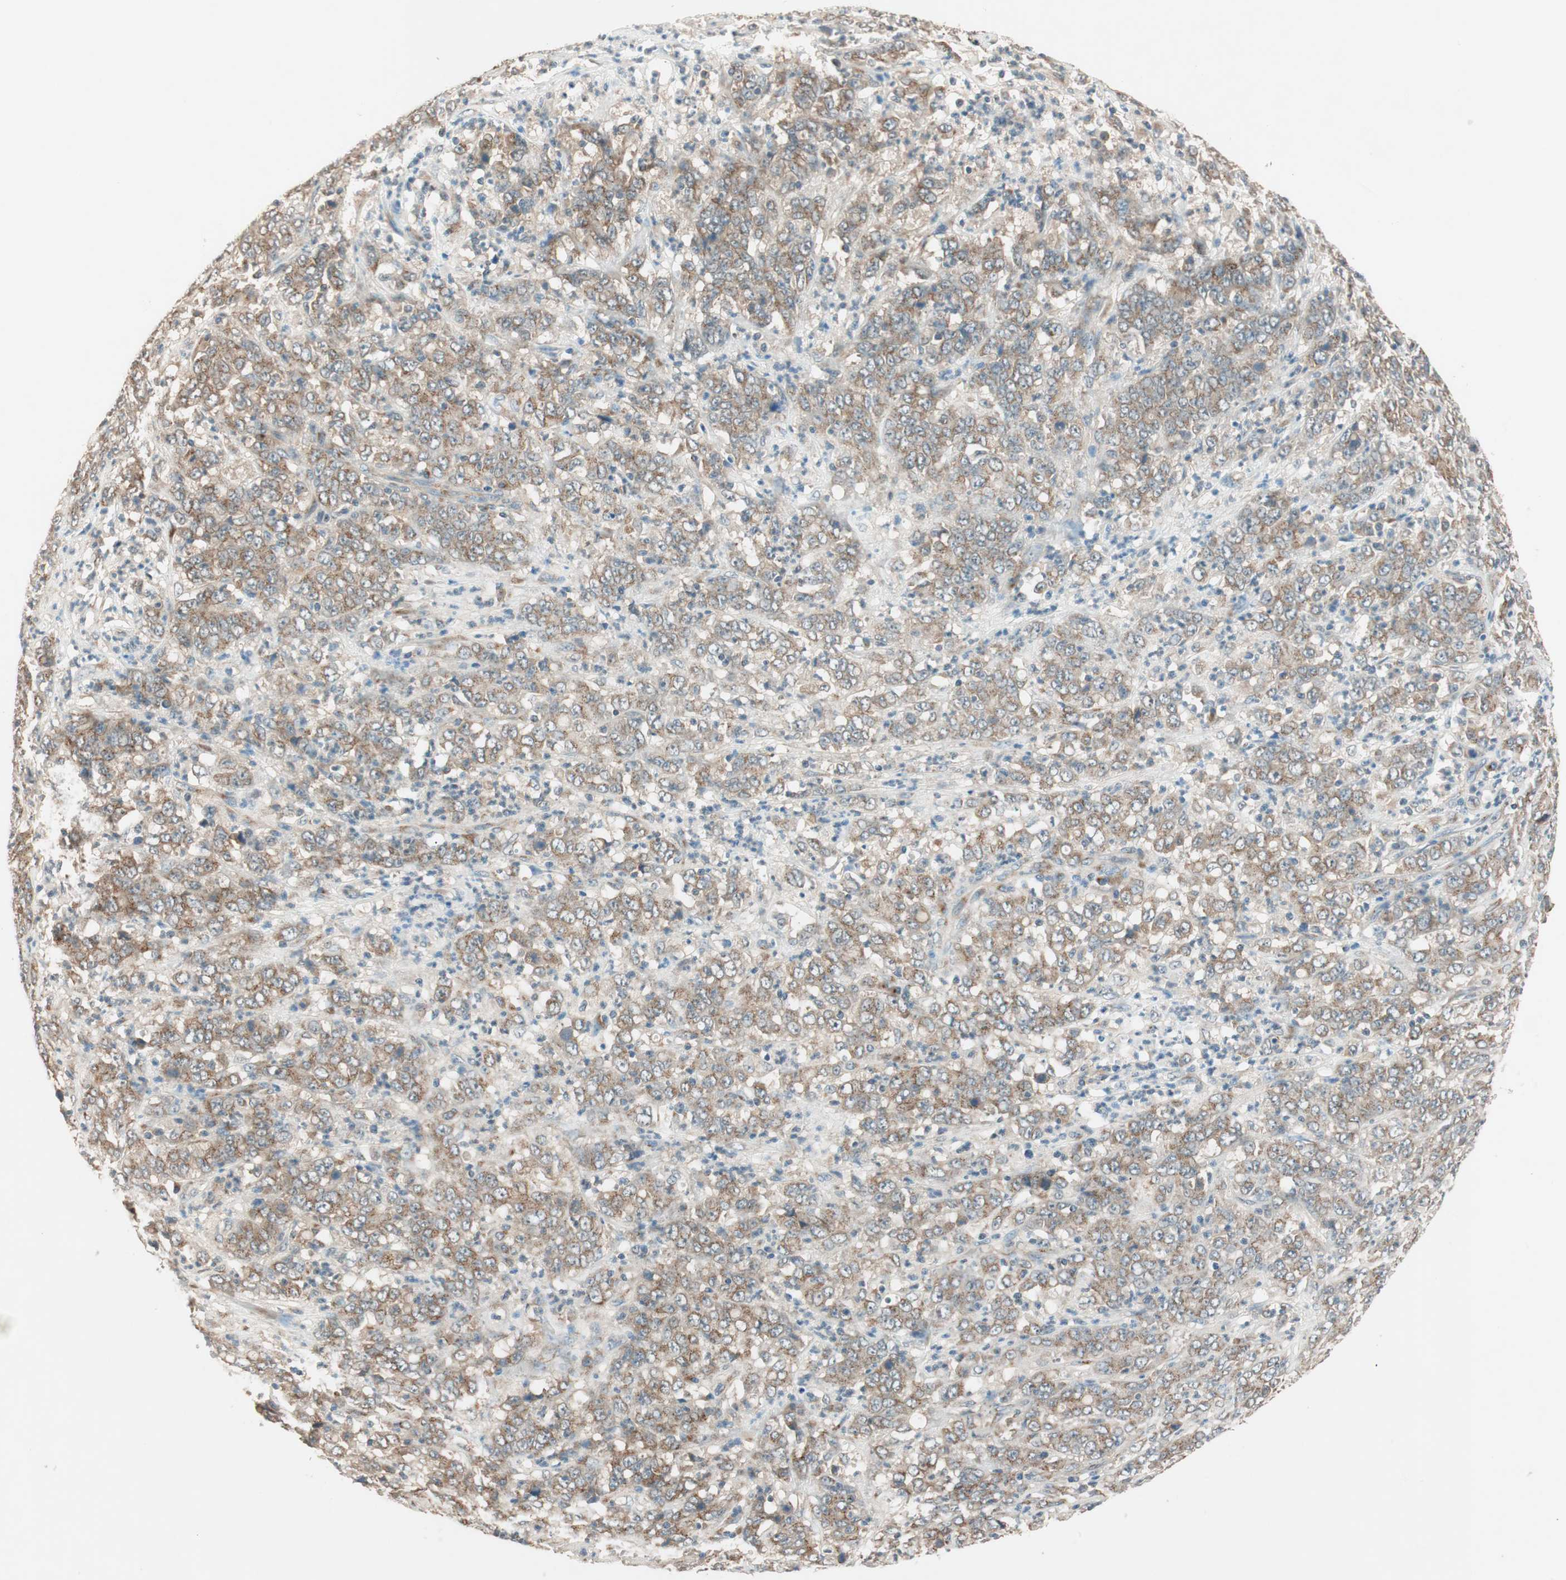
{"staining": {"intensity": "moderate", "quantity": ">75%", "location": "cytoplasmic/membranous"}, "tissue": "stomach cancer", "cell_type": "Tumor cells", "image_type": "cancer", "snomed": [{"axis": "morphology", "description": "Adenocarcinoma, NOS"}, {"axis": "topography", "description": "Stomach, lower"}], "caption": "Protein staining of adenocarcinoma (stomach) tissue demonstrates moderate cytoplasmic/membranous staining in approximately >75% of tumor cells.", "gene": "SEC16A", "patient": {"sex": "female", "age": 71}}